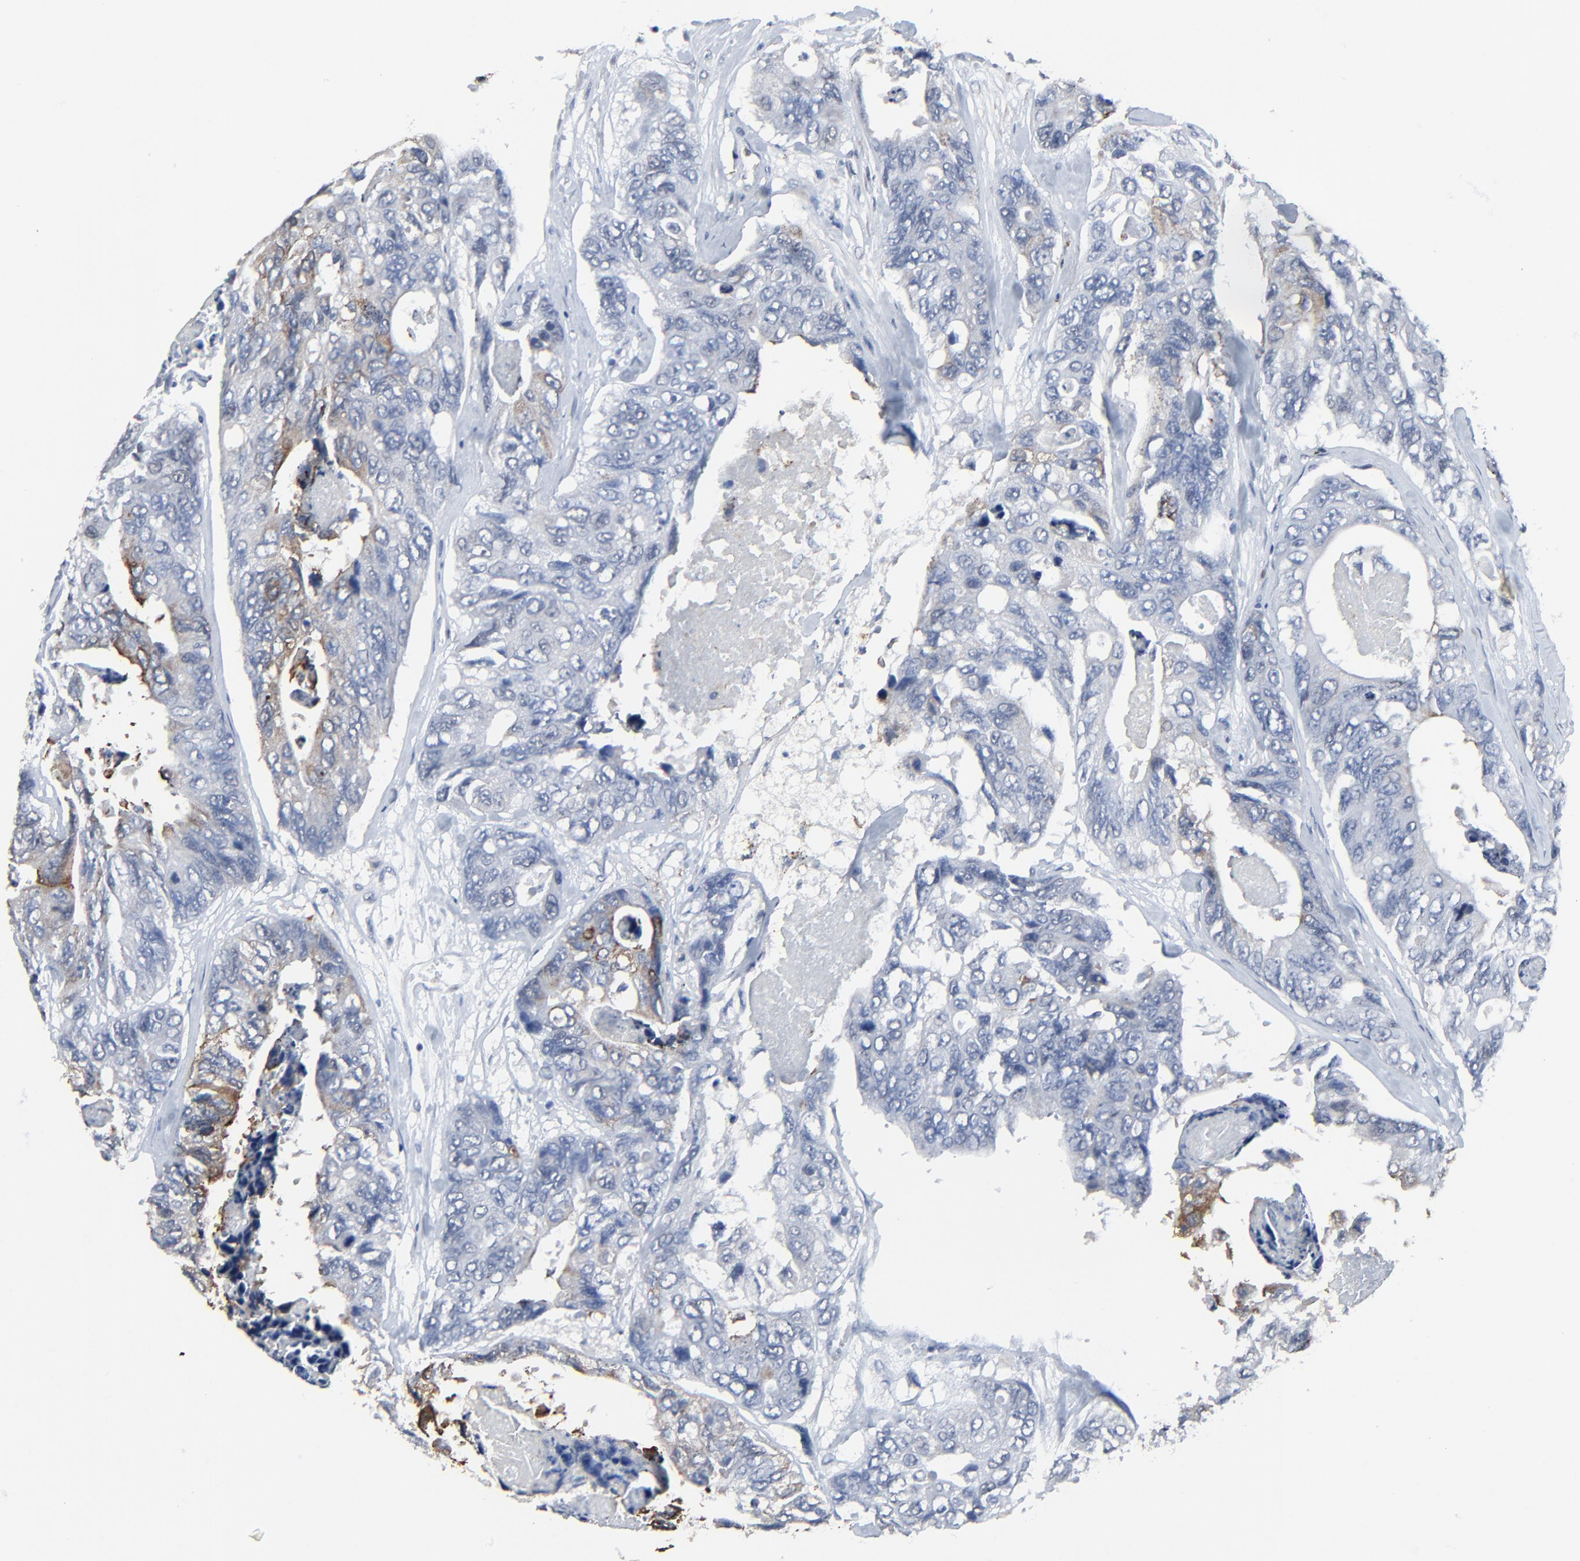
{"staining": {"intensity": "moderate", "quantity": "<25%", "location": "cytoplasmic/membranous"}, "tissue": "colorectal cancer", "cell_type": "Tumor cells", "image_type": "cancer", "snomed": [{"axis": "morphology", "description": "Adenocarcinoma, NOS"}, {"axis": "topography", "description": "Colon"}], "caption": "Immunohistochemistry (IHC) histopathology image of neoplastic tissue: human colorectal cancer (adenocarcinoma) stained using IHC displays low levels of moderate protein expression localized specifically in the cytoplasmic/membranous of tumor cells, appearing as a cytoplasmic/membranous brown color.", "gene": "BIRC3", "patient": {"sex": "female", "age": 86}}